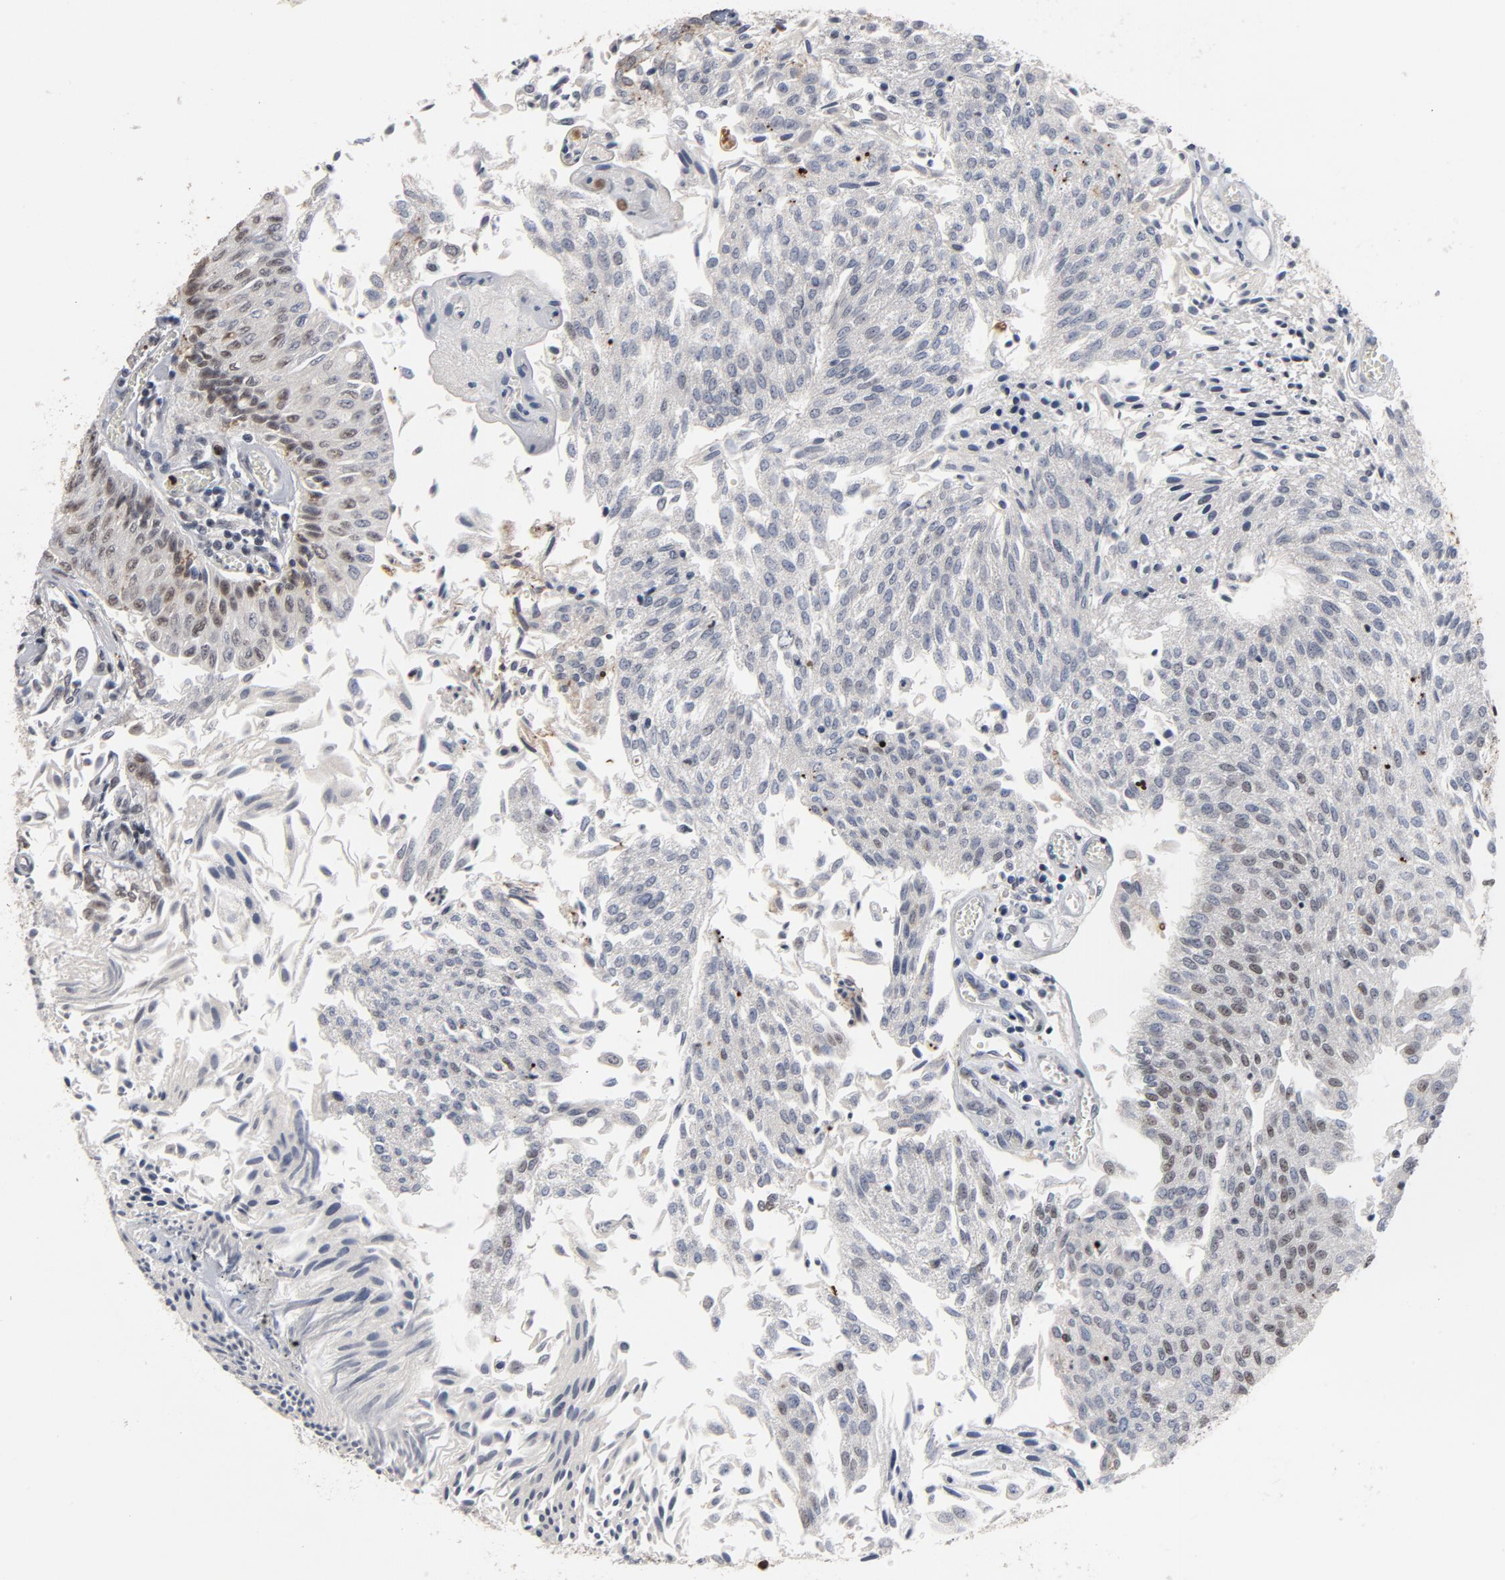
{"staining": {"intensity": "negative", "quantity": "none", "location": "none"}, "tissue": "urothelial cancer", "cell_type": "Tumor cells", "image_type": "cancer", "snomed": [{"axis": "morphology", "description": "Urothelial carcinoma, Low grade"}, {"axis": "topography", "description": "Urinary bladder"}], "caption": "High magnification brightfield microscopy of low-grade urothelial carcinoma stained with DAB (3,3'-diaminobenzidine) (brown) and counterstained with hematoxylin (blue): tumor cells show no significant expression.", "gene": "RTL5", "patient": {"sex": "male", "age": 86}}